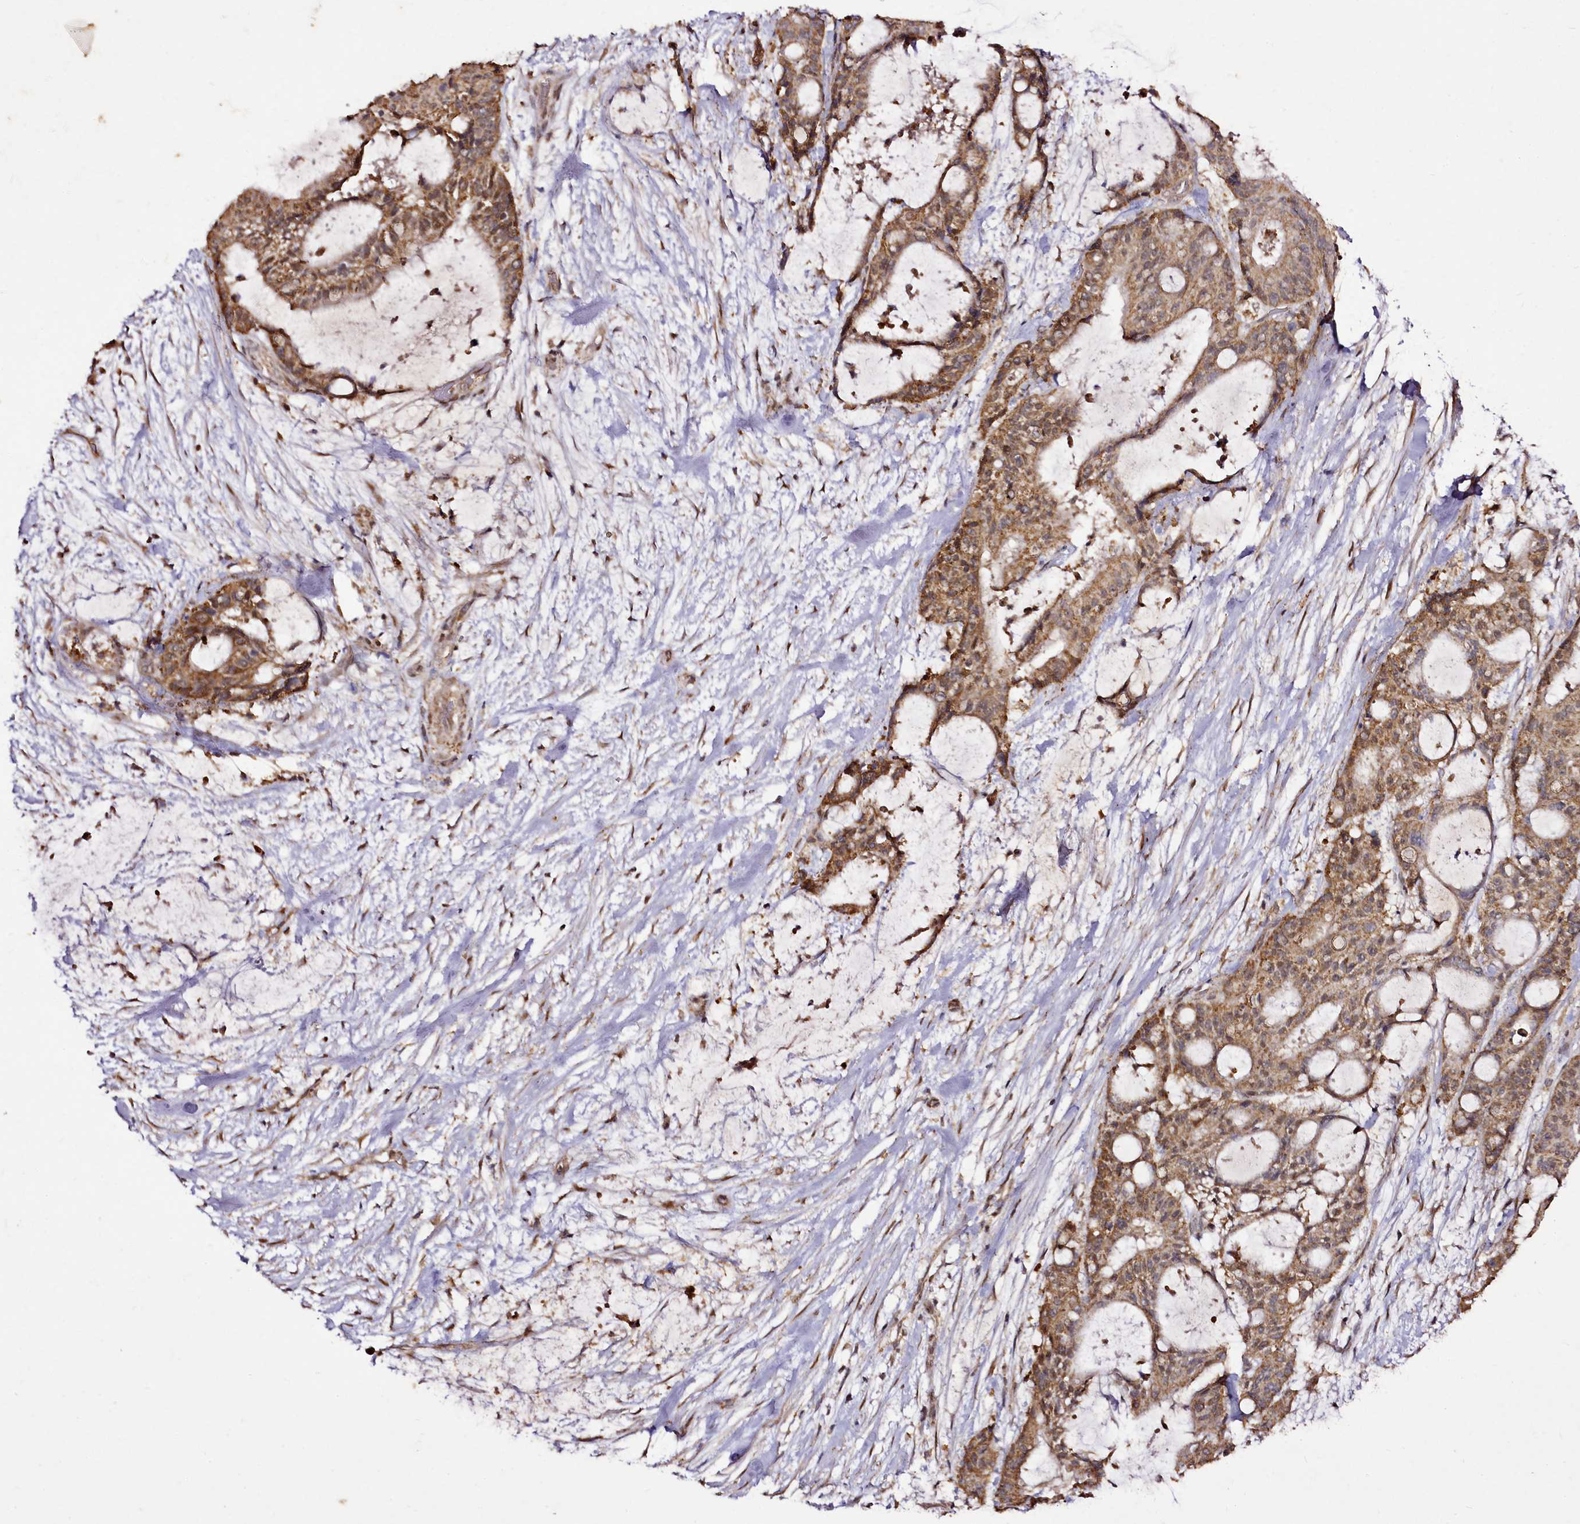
{"staining": {"intensity": "moderate", "quantity": ">75%", "location": "cytoplasmic/membranous,nuclear"}, "tissue": "liver cancer", "cell_type": "Tumor cells", "image_type": "cancer", "snomed": [{"axis": "morphology", "description": "Normal tissue, NOS"}, {"axis": "morphology", "description": "Cholangiocarcinoma"}, {"axis": "topography", "description": "Liver"}, {"axis": "topography", "description": "Peripheral nerve tissue"}], "caption": "A medium amount of moderate cytoplasmic/membranous and nuclear positivity is present in approximately >75% of tumor cells in liver cancer tissue.", "gene": "EDIL3", "patient": {"sex": "female", "age": 73}}